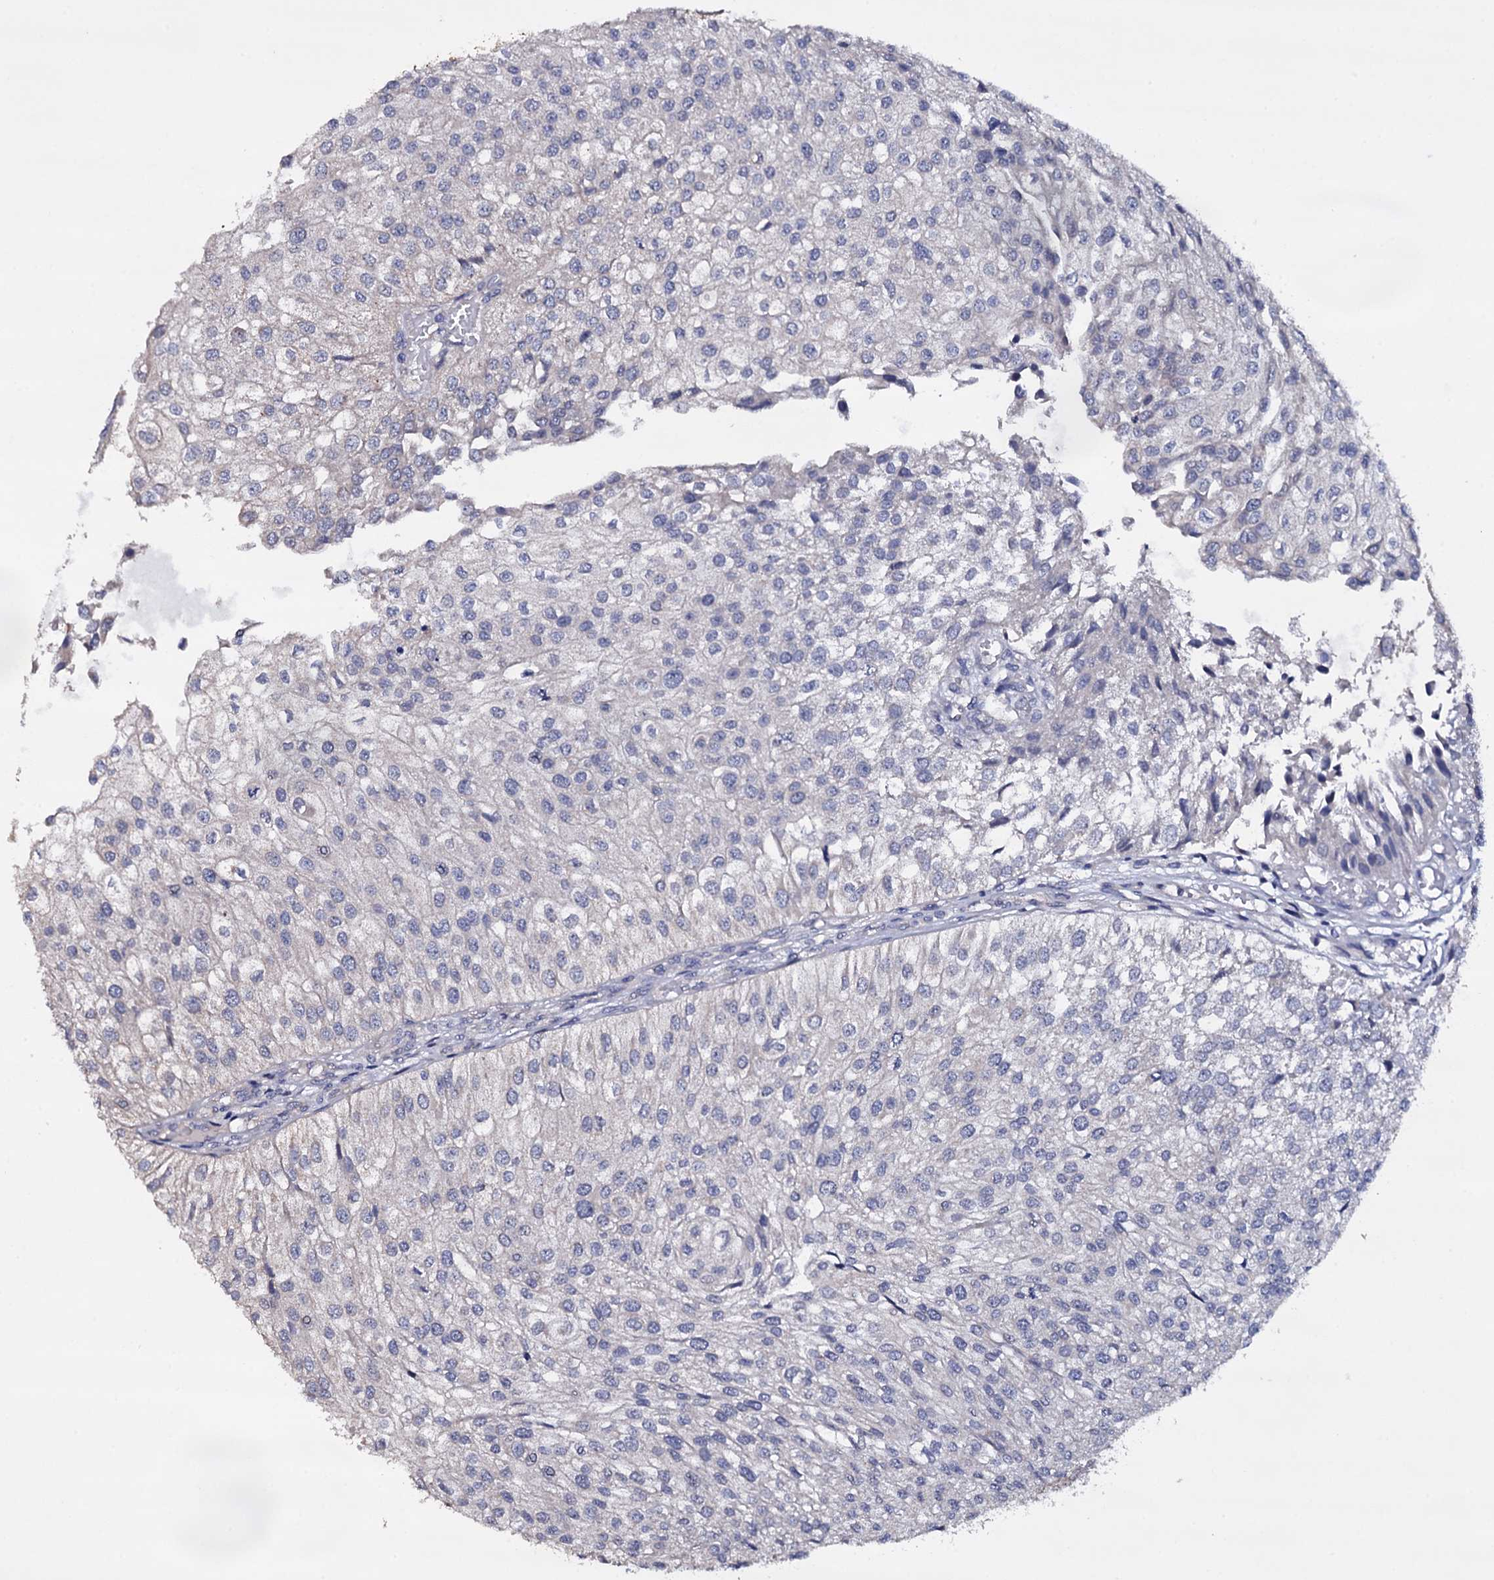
{"staining": {"intensity": "negative", "quantity": "none", "location": "none"}, "tissue": "urothelial cancer", "cell_type": "Tumor cells", "image_type": "cancer", "snomed": [{"axis": "morphology", "description": "Urothelial carcinoma, Low grade"}, {"axis": "topography", "description": "Urinary bladder"}], "caption": "Low-grade urothelial carcinoma stained for a protein using immunohistochemistry (IHC) shows no positivity tumor cells.", "gene": "BCL2L14", "patient": {"sex": "female", "age": 89}}